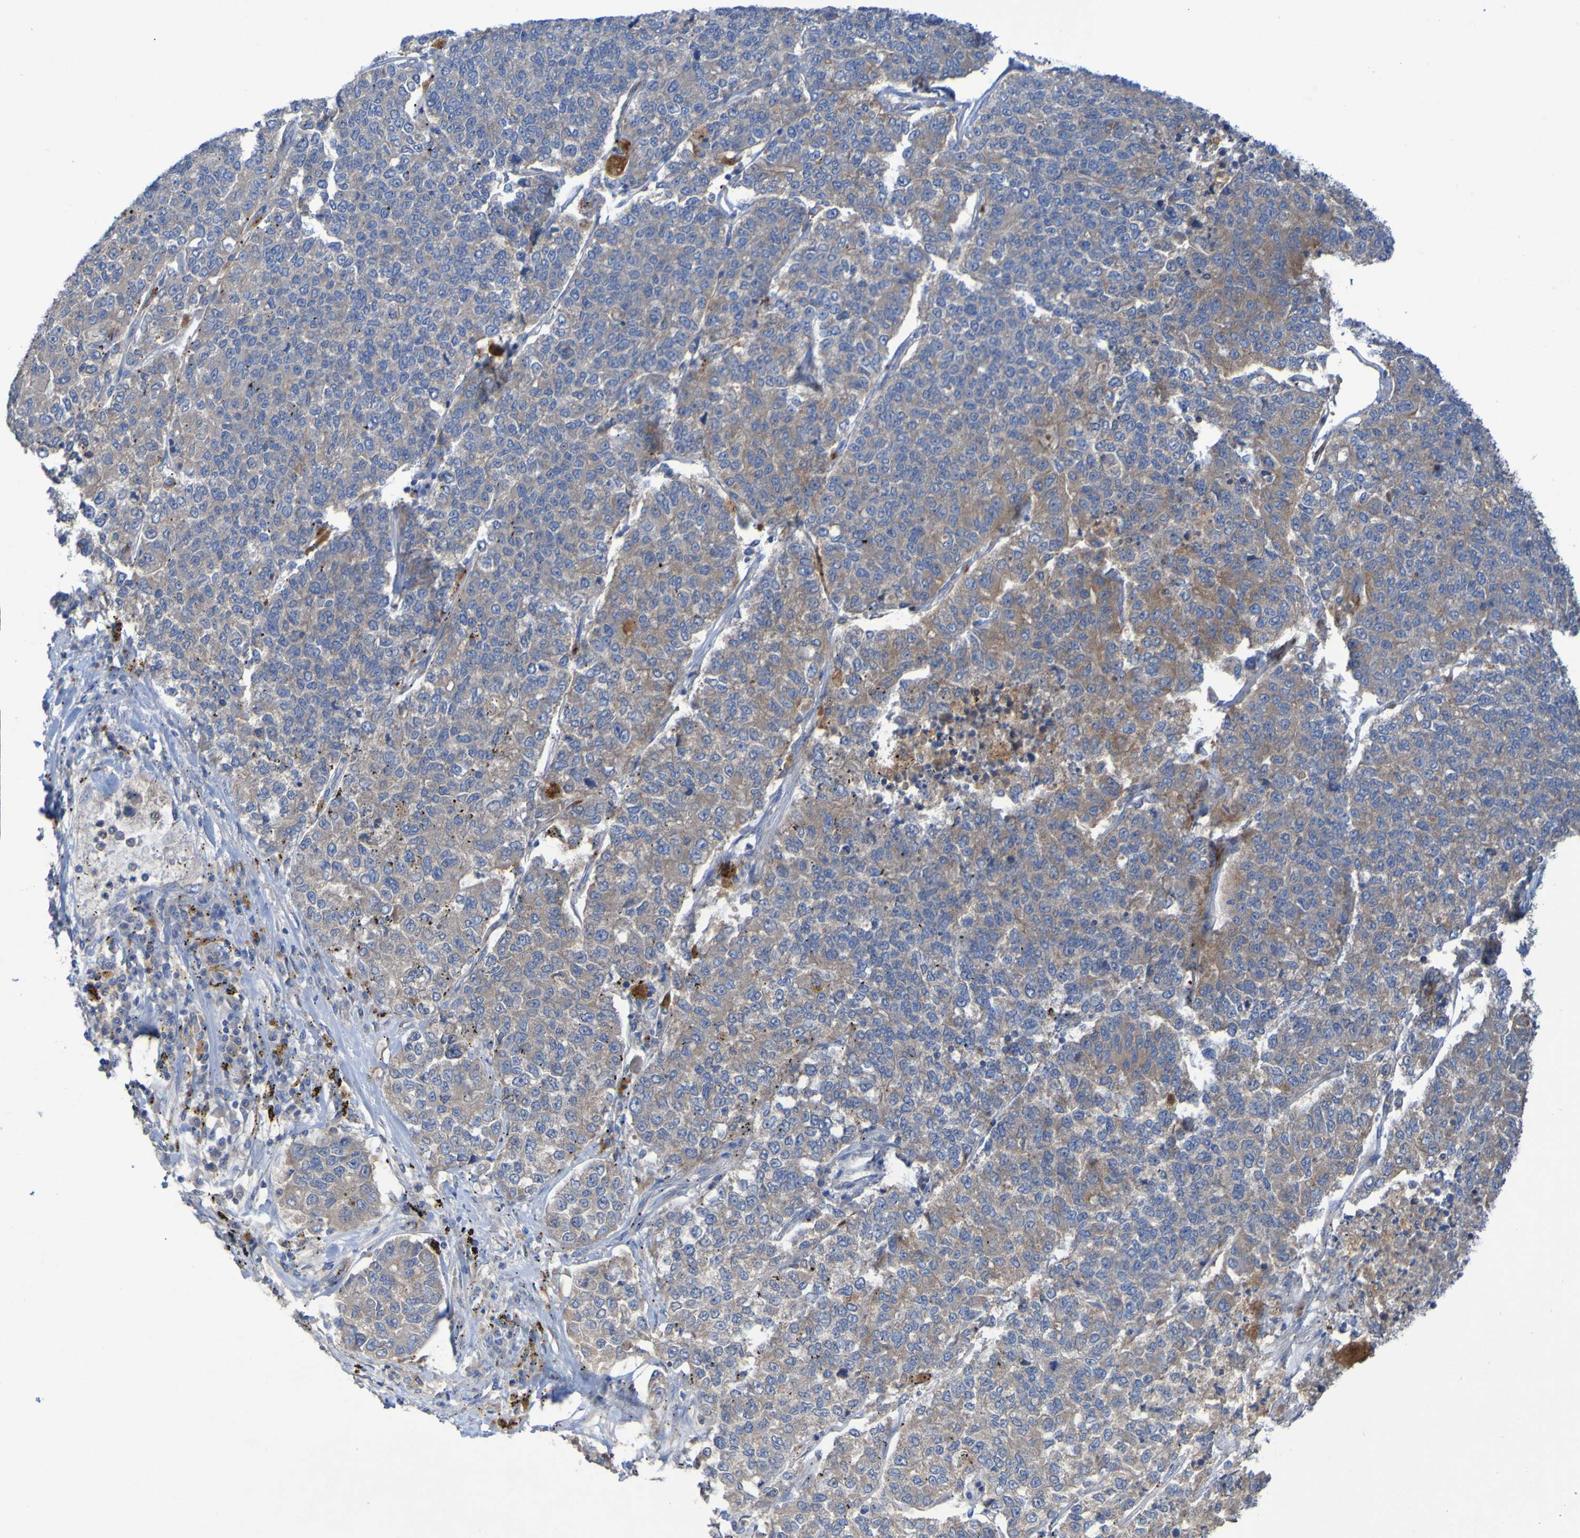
{"staining": {"intensity": "weak", "quantity": "25%-75%", "location": "cytoplasmic/membranous"}, "tissue": "lung cancer", "cell_type": "Tumor cells", "image_type": "cancer", "snomed": [{"axis": "morphology", "description": "Adenocarcinoma, NOS"}, {"axis": "topography", "description": "Lung"}], "caption": "Immunohistochemistry (IHC) staining of lung adenocarcinoma, which exhibits low levels of weak cytoplasmic/membranous positivity in about 25%-75% of tumor cells indicating weak cytoplasmic/membranous protein staining. The staining was performed using DAB (3,3'-diaminobenzidine) (brown) for protein detection and nuclei were counterstained in hematoxylin (blue).", "gene": "ARHGEF16", "patient": {"sex": "male", "age": 49}}